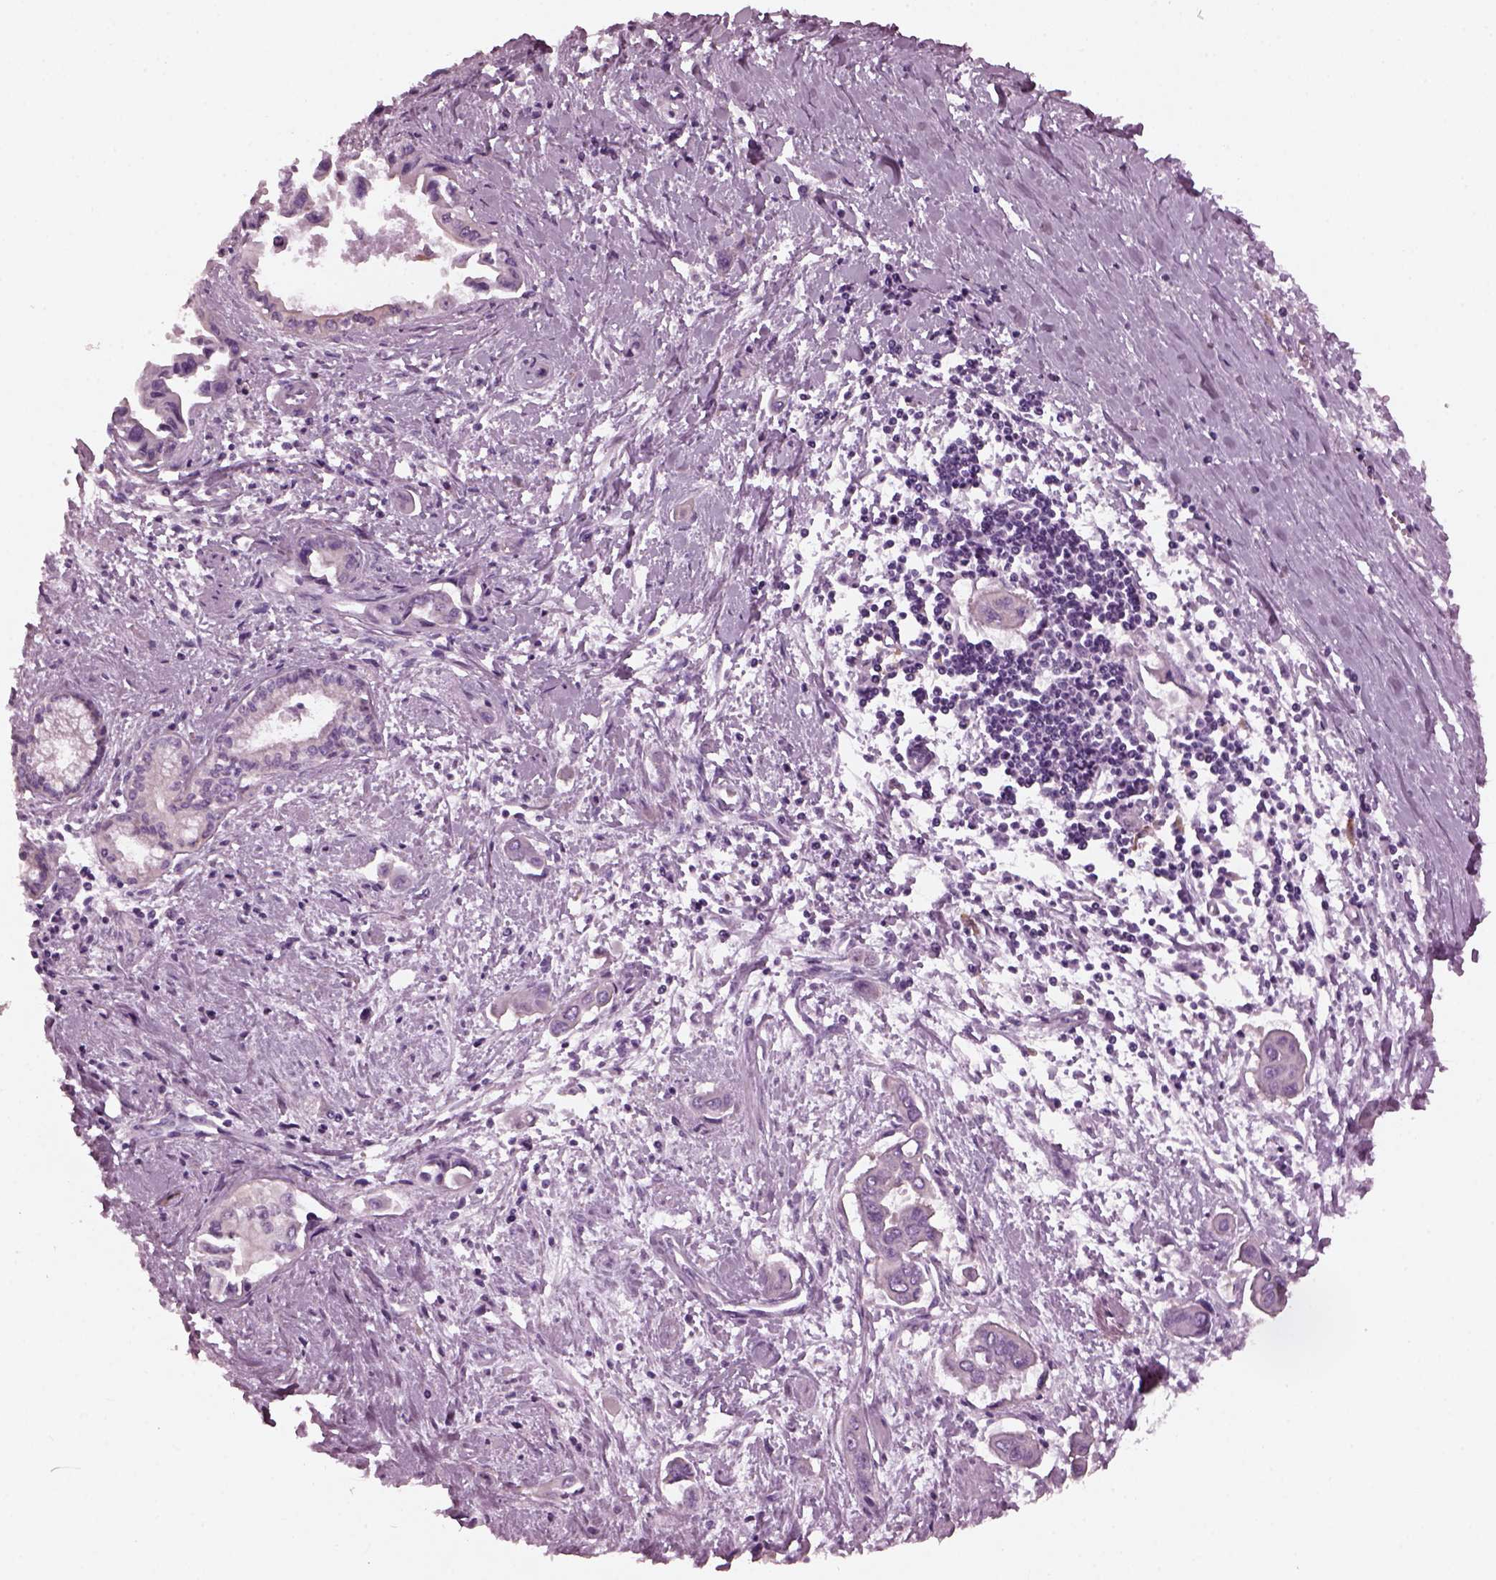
{"staining": {"intensity": "negative", "quantity": "none", "location": "none"}, "tissue": "pancreatic cancer", "cell_type": "Tumor cells", "image_type": "cancer", "snomed": [{"axis": "morphology", "description": "Adenocarcinoma, NOS"}, {"axis": "topography", "description": "Pancreas"}], "caption": "IHC image of neoplastic tissue: human pancreatic cancer (adenocarcinoma) stained with DAB (3,3'-diaminobenzidine) shows no significant protein staining in tumor cells. (Stains: DAB immunohistochemistry with hematoxylin counter stain, Microscopy: brightfield microscopy at high magnification).", "gene": "SHTN1", "patient": {"sex": "male", "age": 60}}